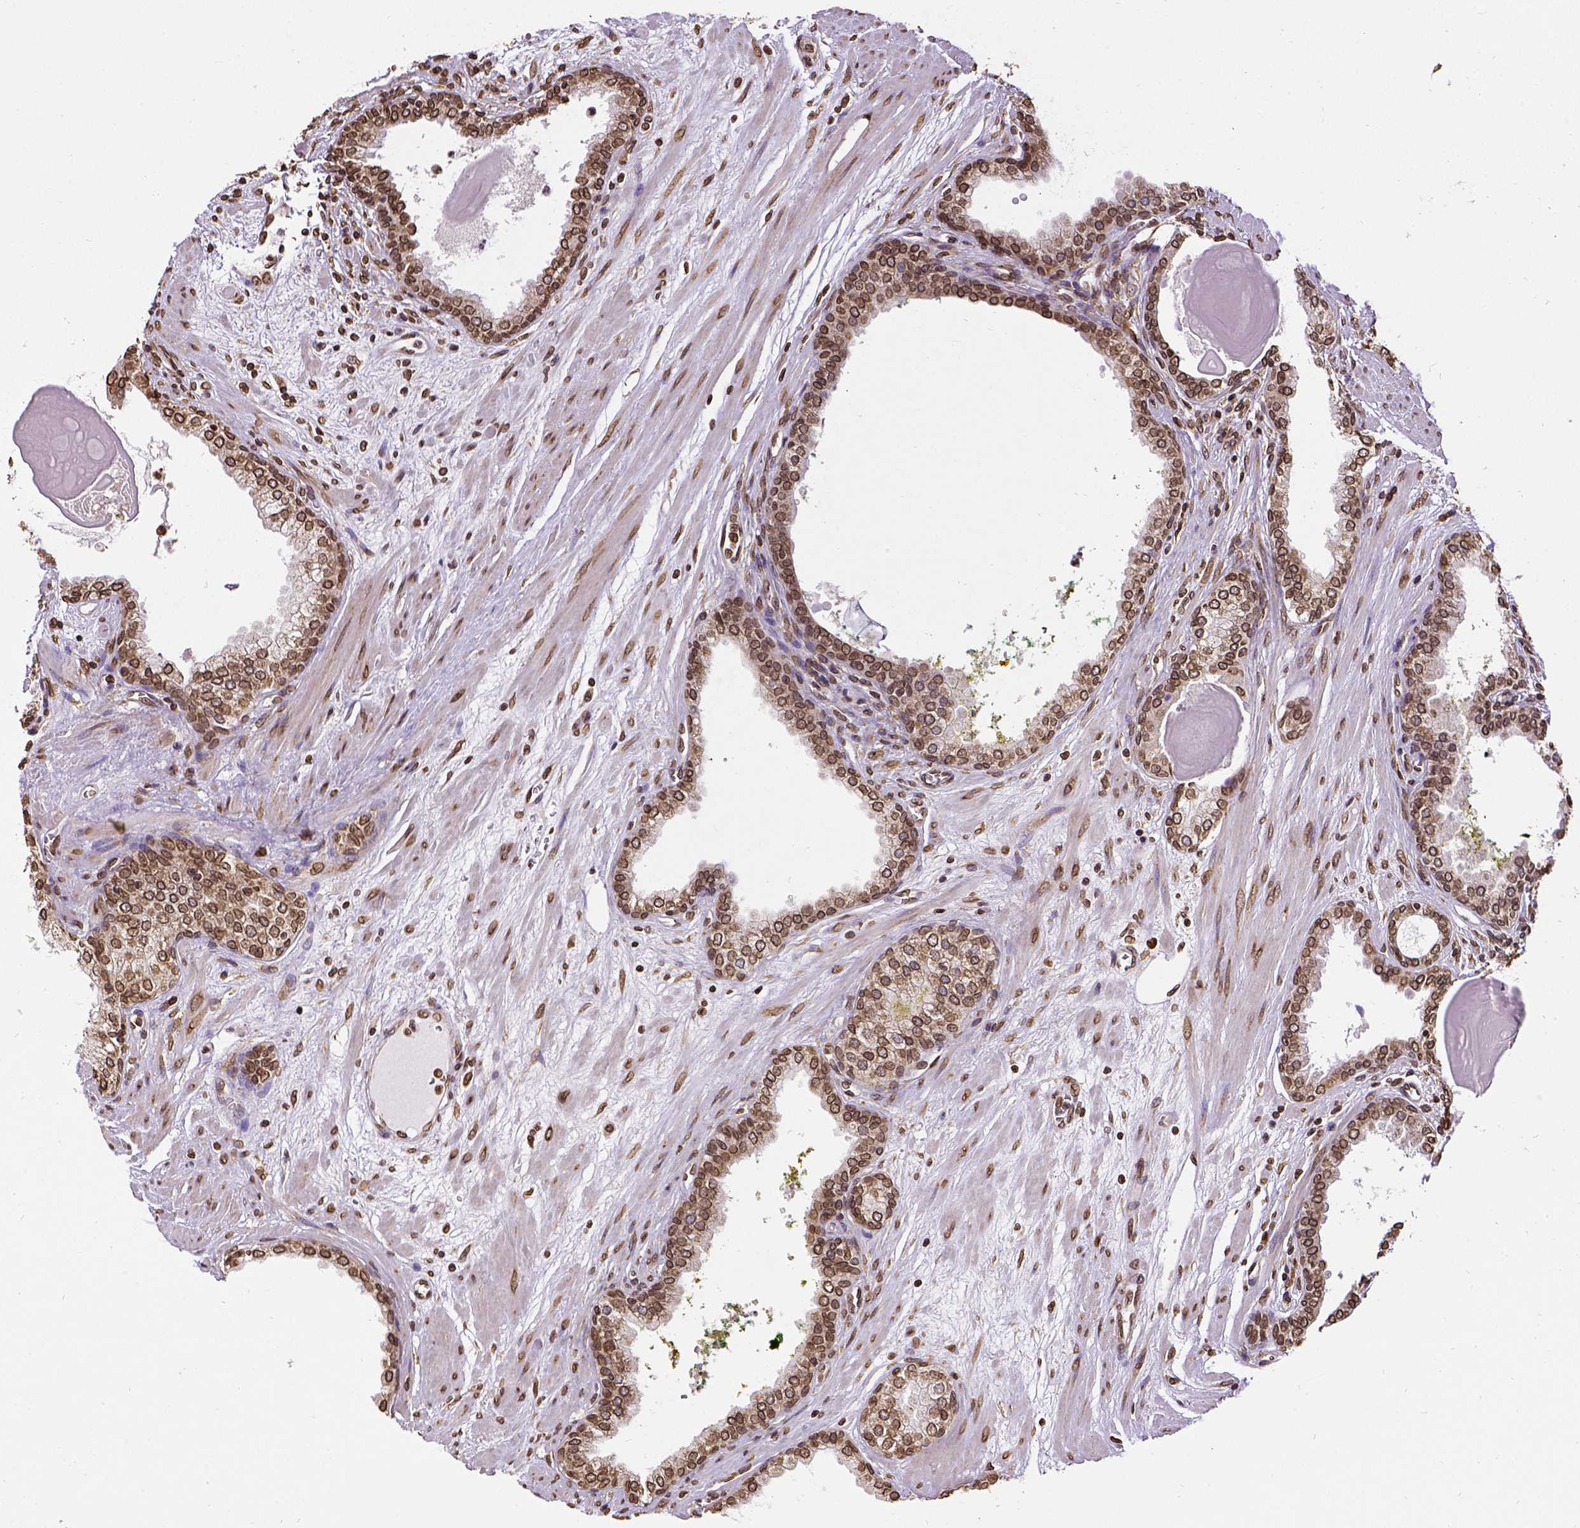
{"staining": {"intensity": "strong", "quantity": ">75%", "location": "cytoplasmic/membranous,nuclear"}, "tissue": "prostate cancer", "cell_type": "Tumor cells", "image_type": "cancer", "snomed": [{"axis": "morphology", "description": "Adenocarcinoma, Low grade"}, {"axis": "topography", "description": "Prostate"}], "caption": "The image reveals staining of prostate low-grade adenocarcinoma, revealing strong cytoplasmic/membranous and nuclear protein expression (brown color) within tumor cells.", "gene": "MTDH", "patient": {"sex": "male", "age": 64}}